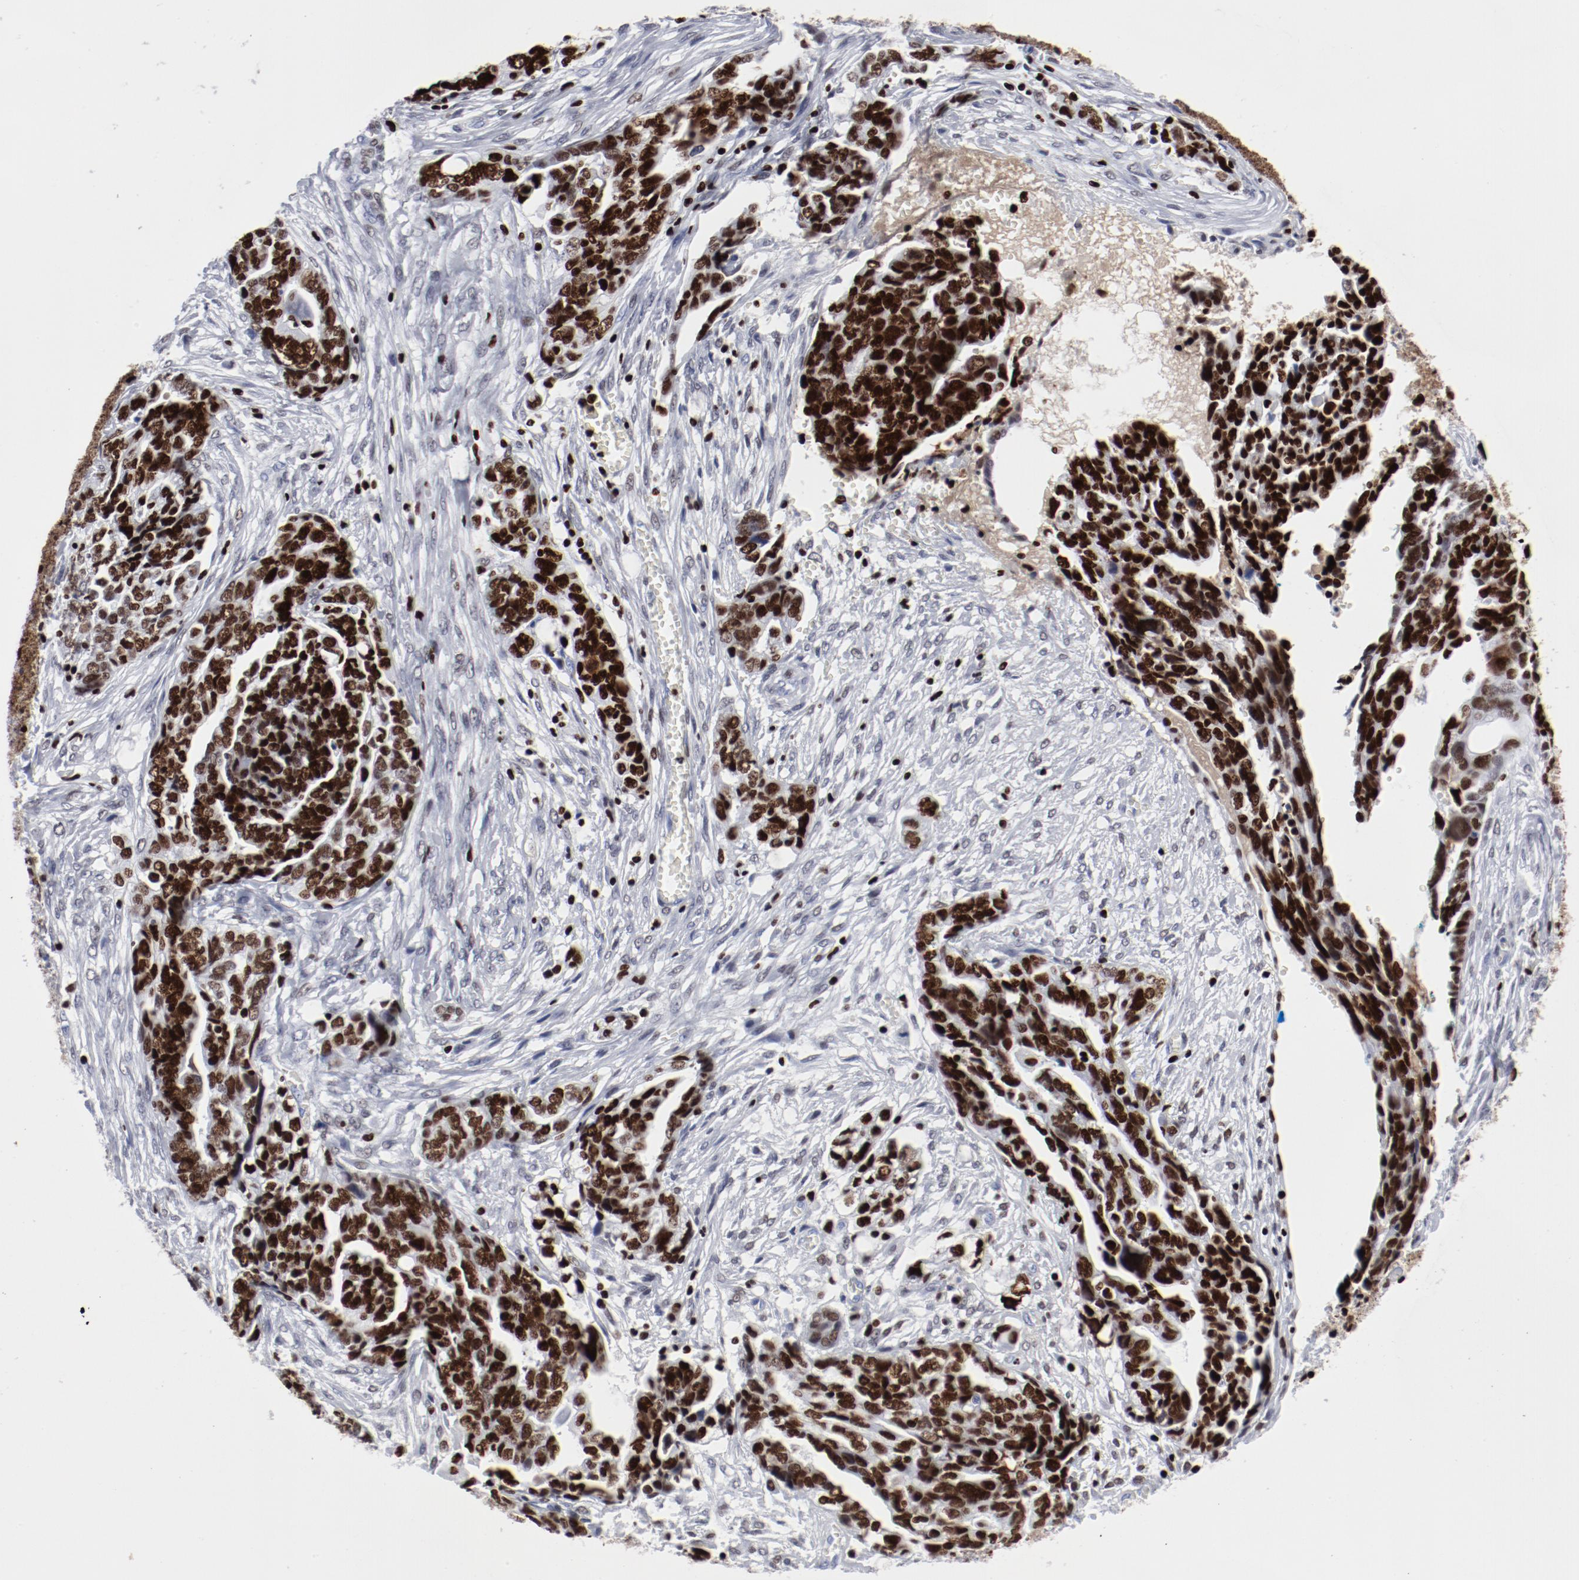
{"staining": {"intensity": "strong", "quantity": ">75%", "location": "nuclear"}, "tissue": "ovarian cancer", "cell_type": "Tumor cells", "image_type": "cancer", "snomed": [{"axis": "morphology", "description": "Normal tissue, NOS"}, {"axis": "morphology", "description": "Cystadenocarcinoma, serous, NOS"}, {"axis": "topography", "description": "Fallopian tube"}, {"axis": "topography", "description": "Ovary"}], "caption": "DAB (3,3'-diaminobenzidine) immunohistochemical staining of ovarian cancer (serous cystadenocarcinoma) displays strong nuclear protein staining in about >75% of tumor cells.", "gene": "SMARCC2", "patient": {"sex": "female", "age": 56}}